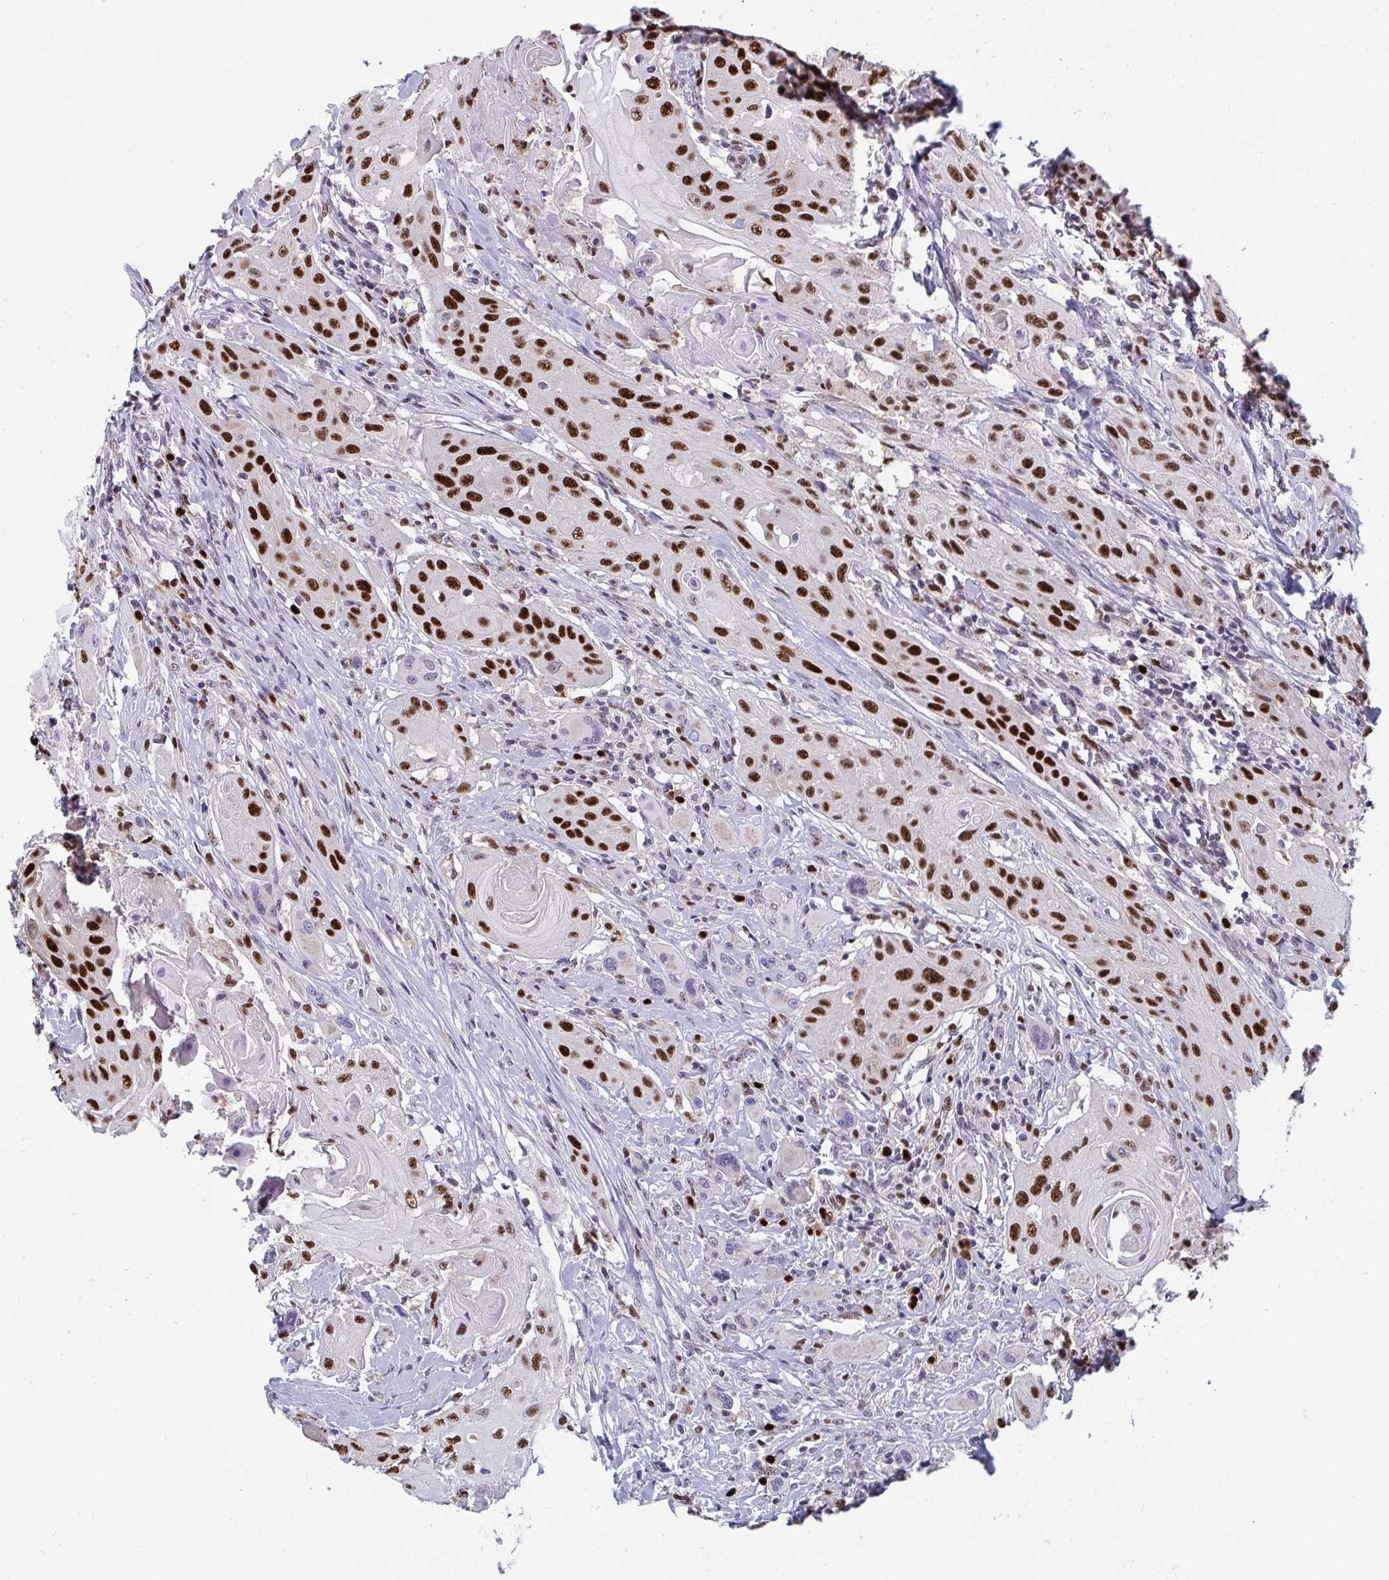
{"staining": {"intensity": "strong", "quantity": ">75%", "location": "nuclear"}, "tissue": "head and neck cancer", "cell_type": "Tumor cells", "image_type": "cancer", "snomed": [{"axis": "morphology", "description": "Squamous cell carcinoma, NOS"}, {"axis": "topography", "description": "Oral tissue"}, {"axis": "topography", "description": "Head-Neck"}, {"axis": "topography", "description": "Neck, NOS"}], "caption": "The image exhibits immunohistochemical staining of squamous cell carcinoma (head and neck). There is strong nuclear staining is appreciated in about >75% of tumor cells.", "gene": "JDP2", "patient": {"sex": "female", "age": 55}}